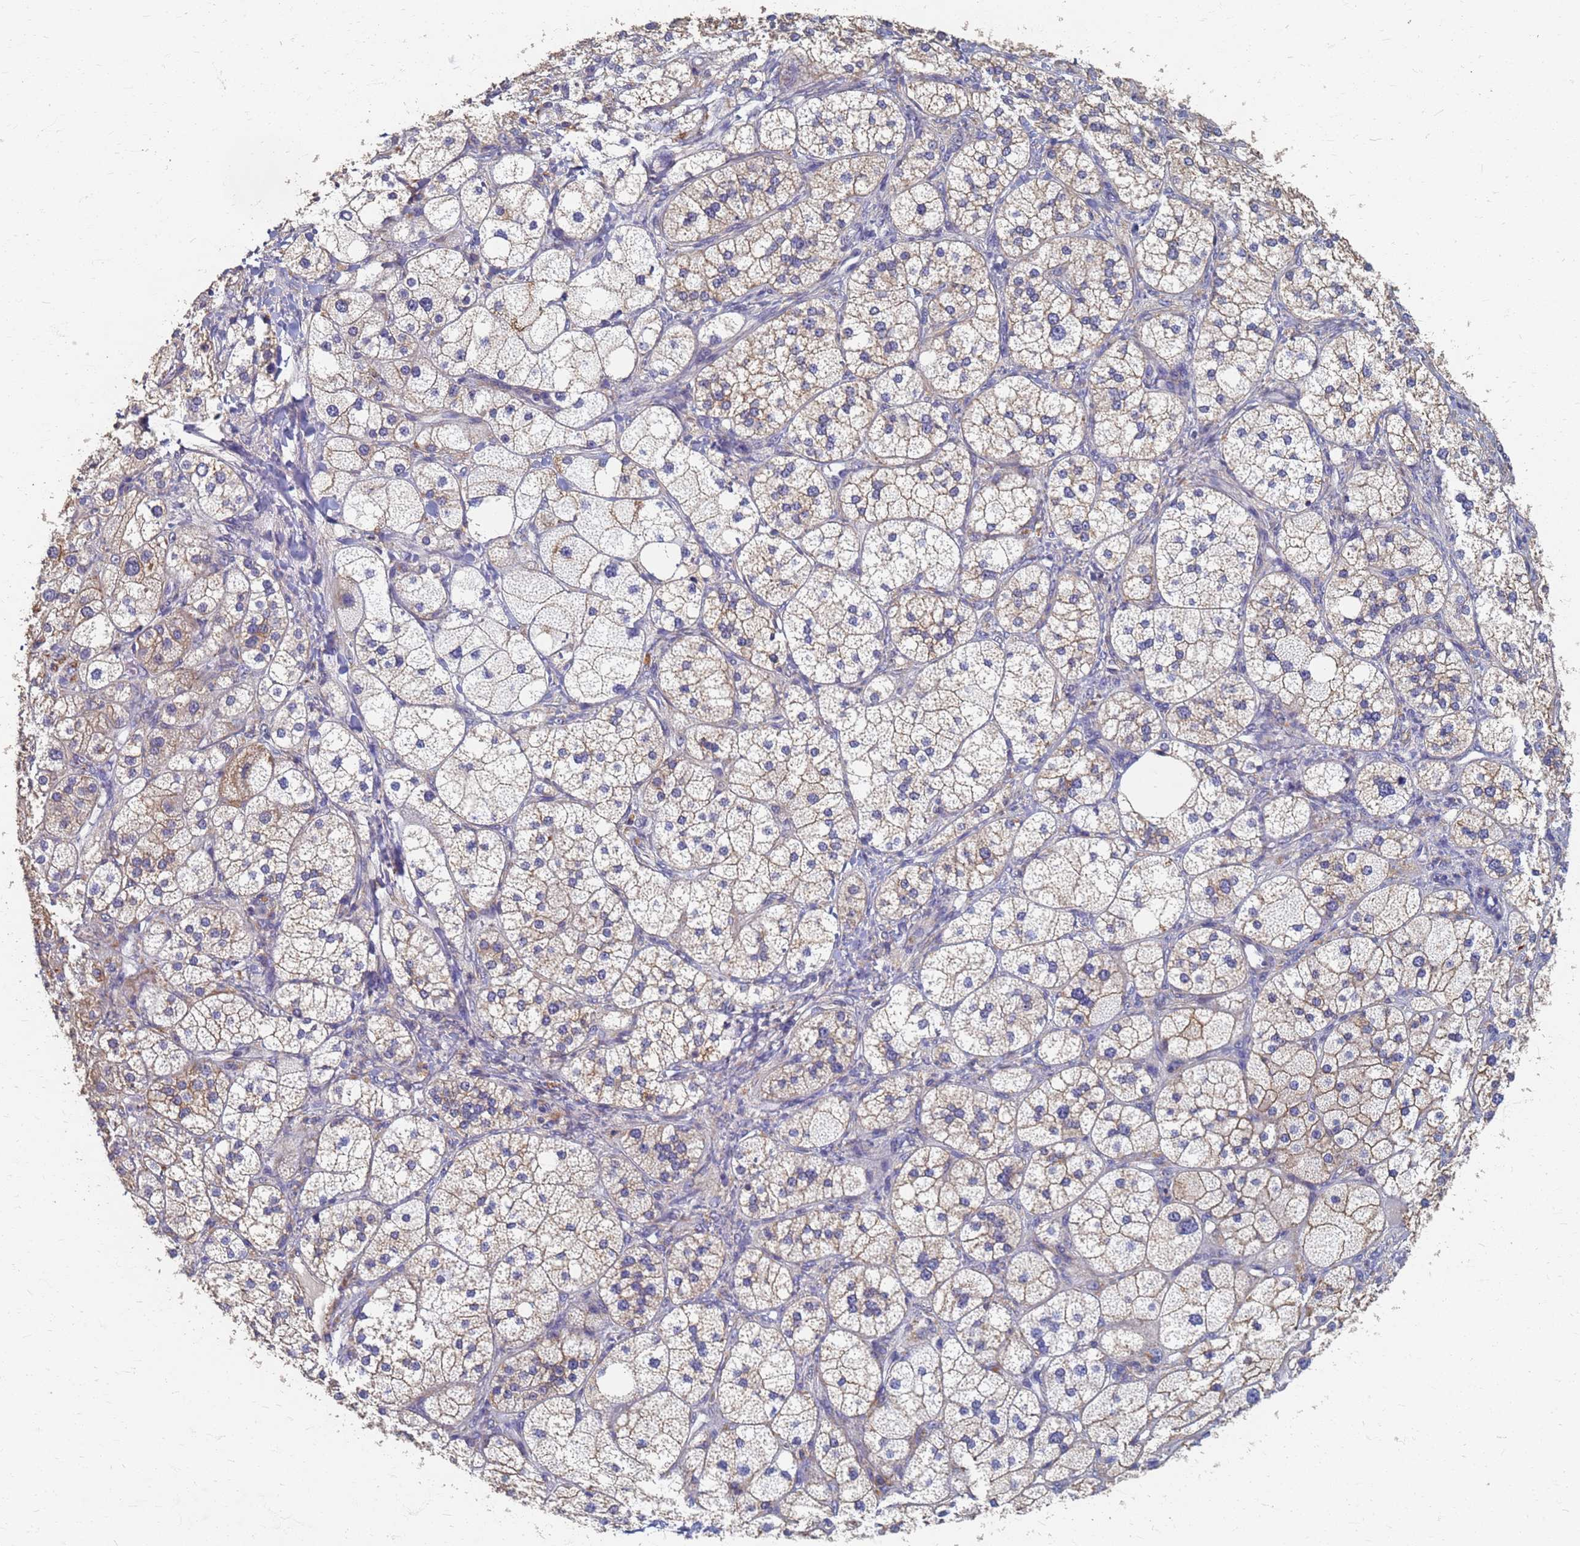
{"staining": {"intensity": "weak", "quantity": ">75%", "location": "cytoplasmic/membranous"}, "tissue": "adrenal gland", "cell_type": "Glandular cells", "image_type": "normal", "snomed": [{"axis": "morphology", "description": "Normal tissue, NOS"}, {"axis": "topography", "description": "Adrenal gland"}], "caption": "Benign adrenal gland demonstrates weak cytoplasmic/membranous staining in about >75% of glandular cells, visualized by immunohistochemistry.", "gene": "KRCC1", "patient": {"sex": "male", "age": 61}}